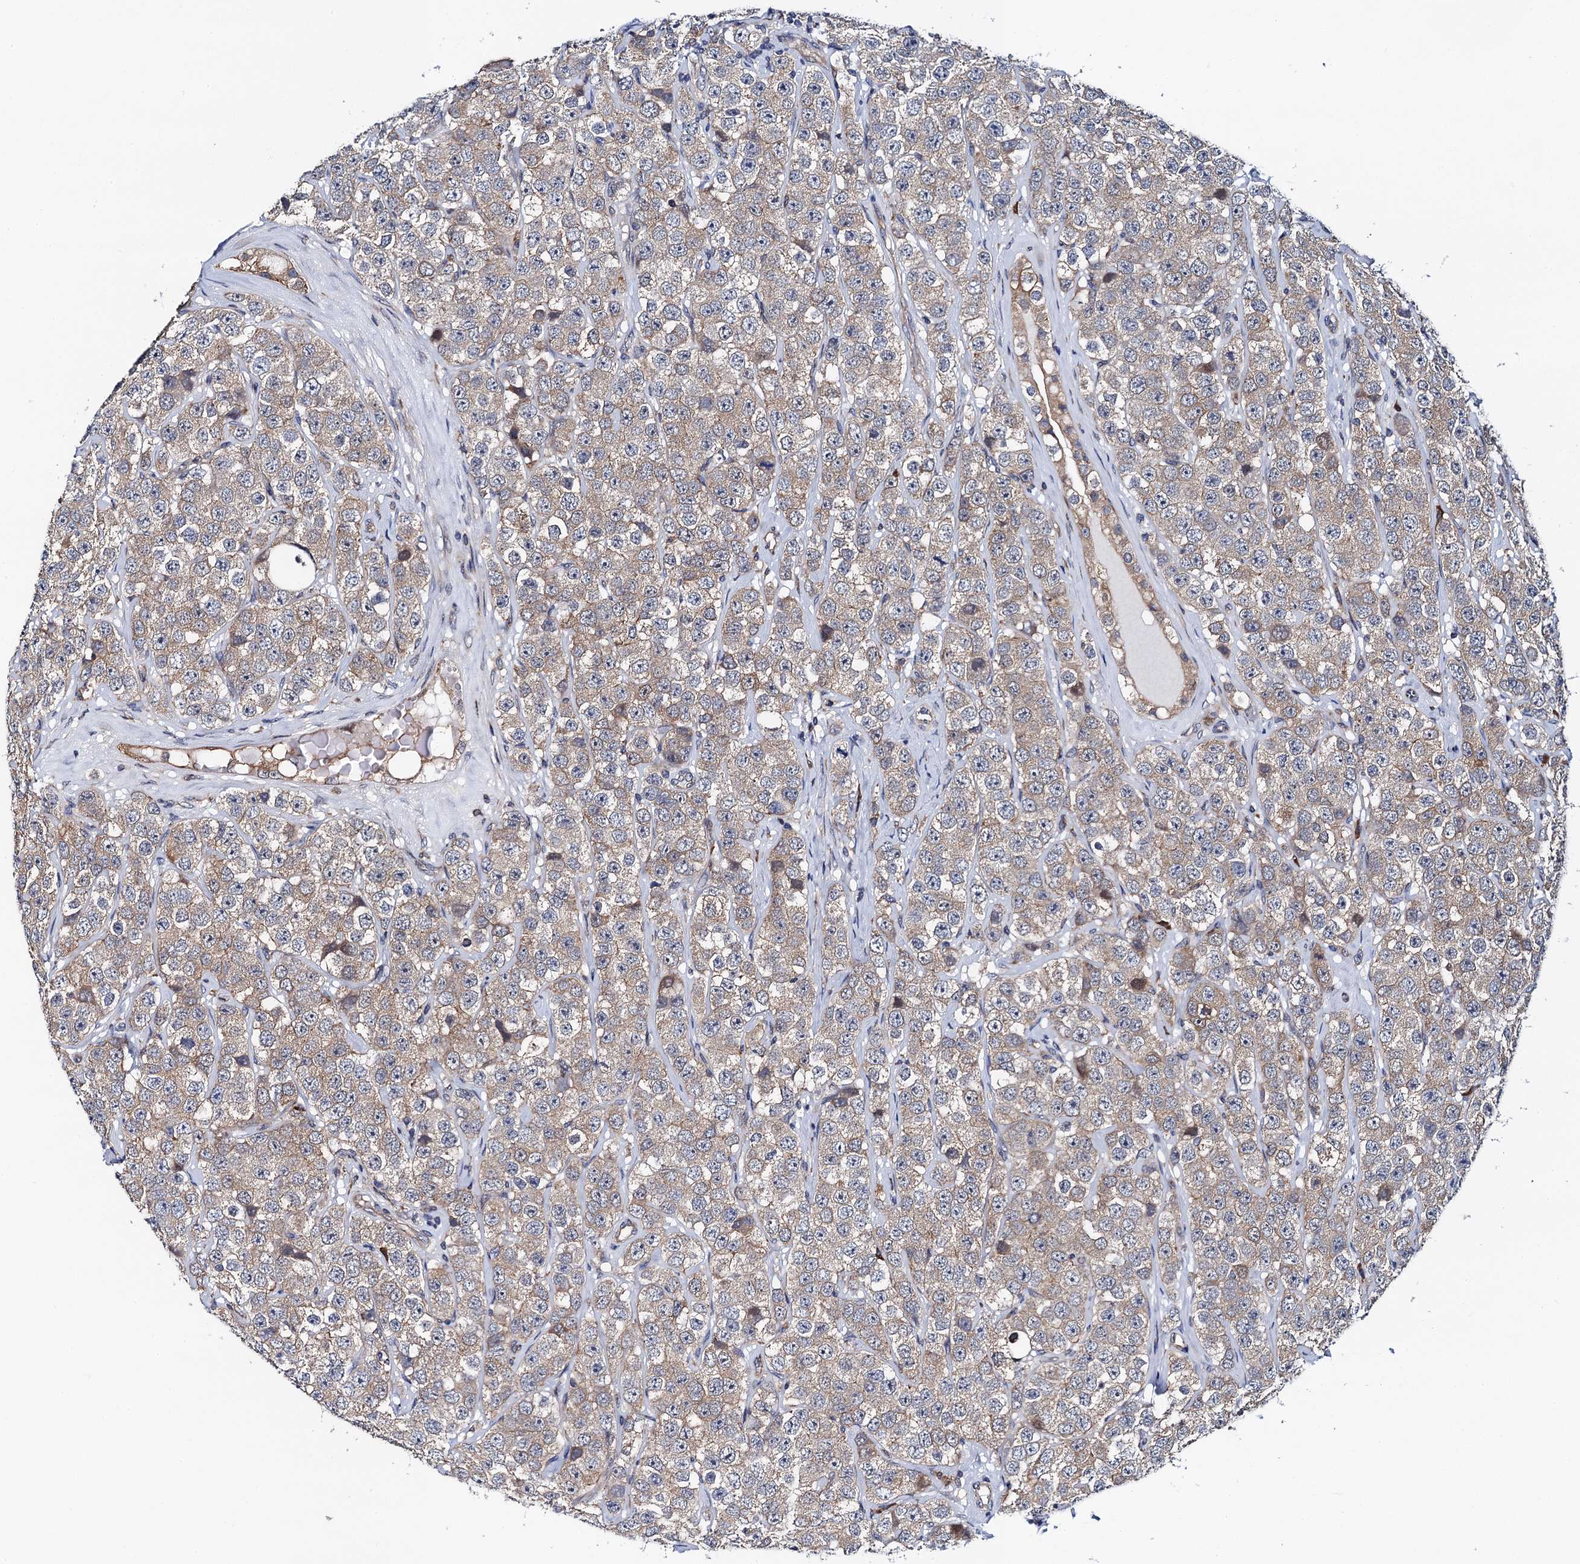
{"staining": {"intensity": "weak", "quantity": ">75%", "location": "cytoplasmic/membranous"}, "tissue": "testis cancer", "cell_type": "Tumor cells", "image_type": "cancer", "snomed": [{"axis": "morphology", "description": "Seminoma, NOS"}, {"axis": "topography", "description": "Testis"}], "caption": "Testis cancer (seminoma) was stained to show a protein in brown. There is low levels of weak cytoplasmic/membranous expression in about >75% of tumor cells. Using DAB (3,3'-diaminobenzidine) (brown) and hematoxylin (blue) stains, captured at high magnification using brightfield microscopy.", "gene": "PGLS", "patient": {"sex": "male", "age": 28}}